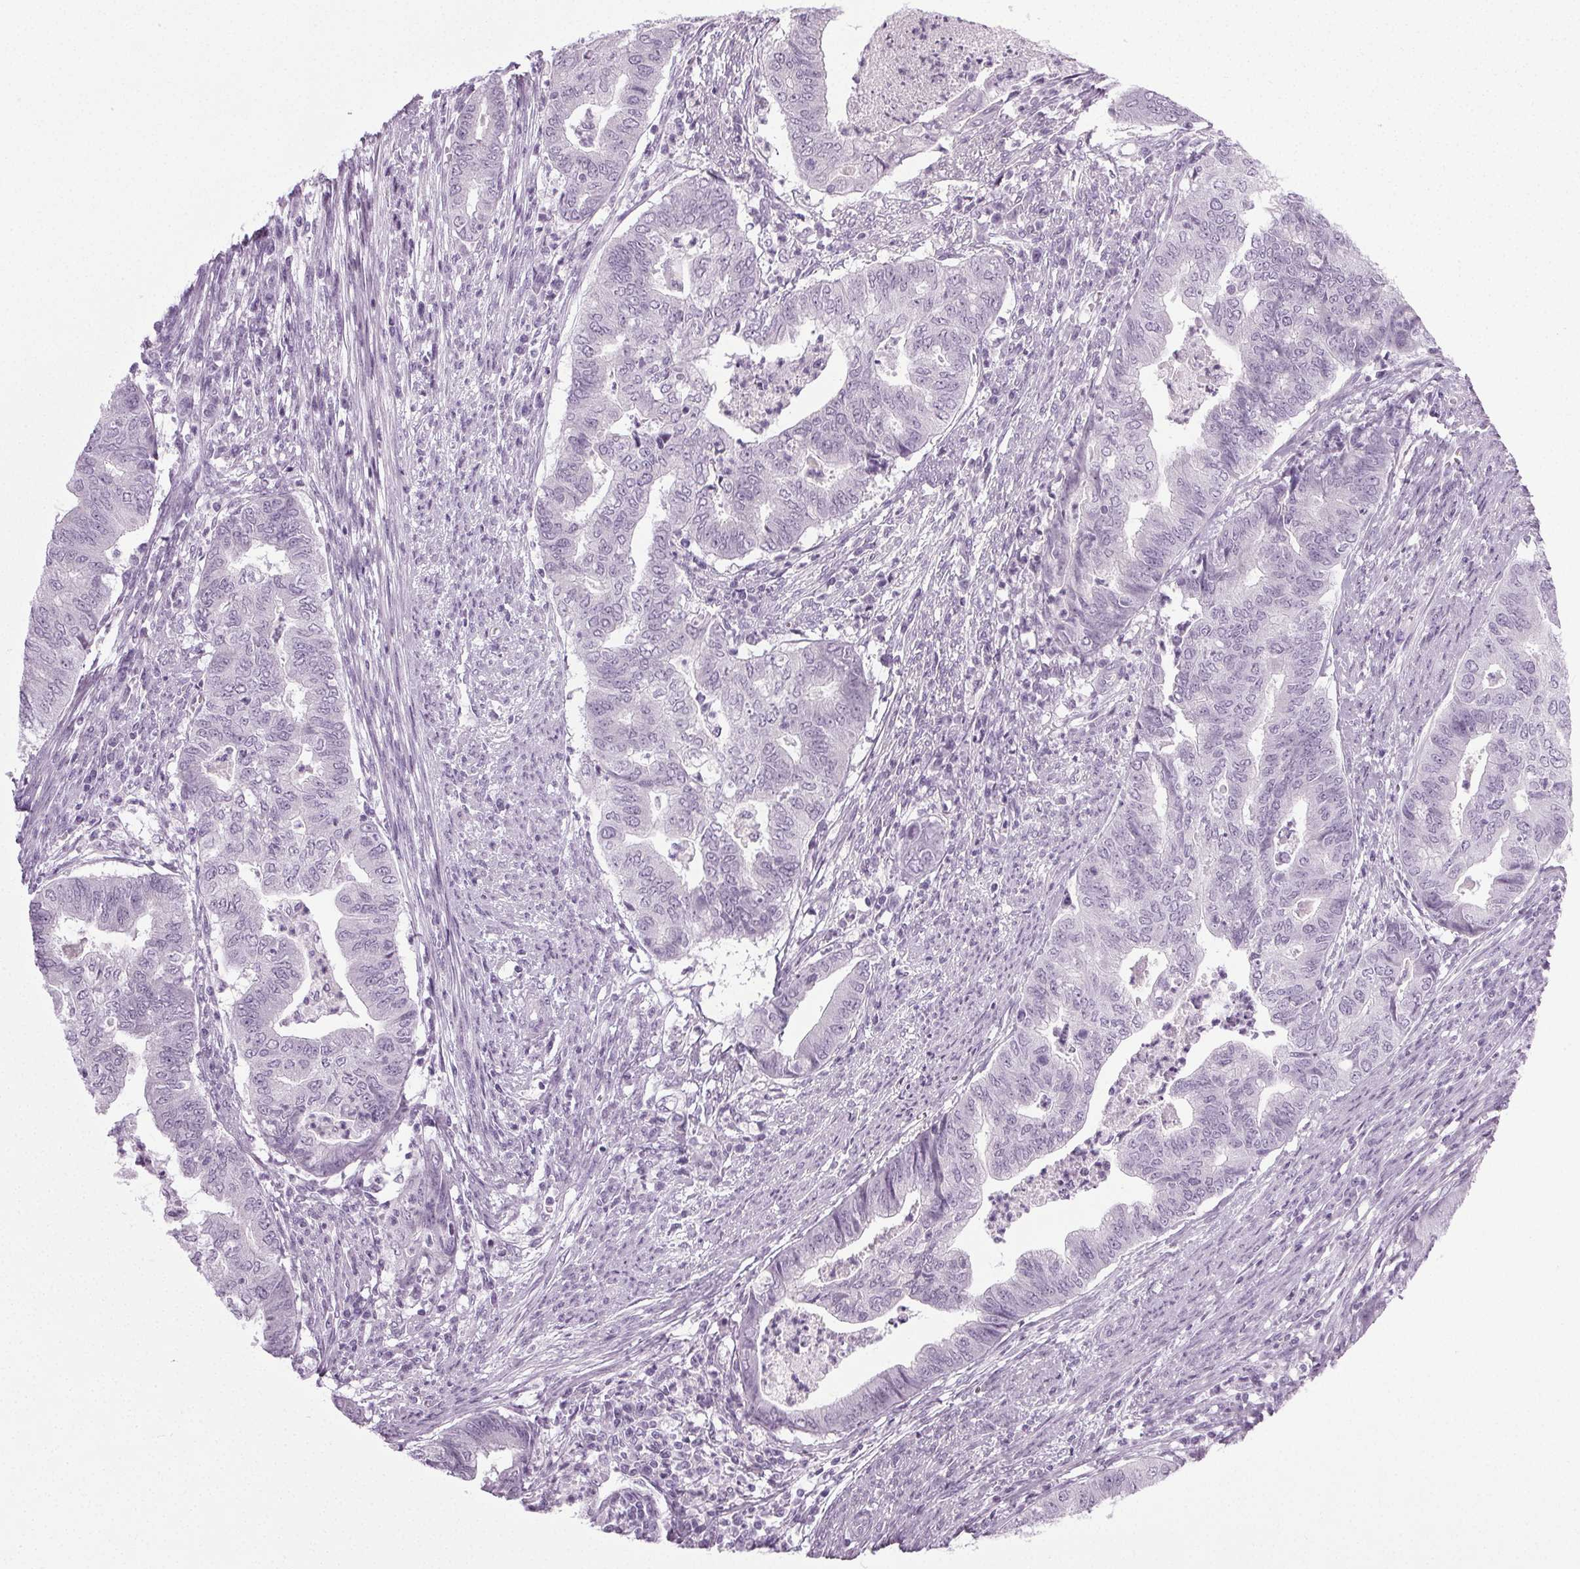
{"staining": {"intensity": "negative", "quantity": "none", "location": "none"}, "tissue": "endometrial cancer", "cell_type": "Tumor cells", "image_type": "cancer", "snomed": [{"axis": "morphology", "description": "Adenocarcinoma, NOS"}, {"axis": "topography", "description": "Endometrium"}], "caption": "A micrograph of adenocarcinoma (endometrial) stained for a protein demonstrates no brown staining in tumor cells.", "gene": "IGF2BP1", "patient": {"sex": "female", "age": 79}}